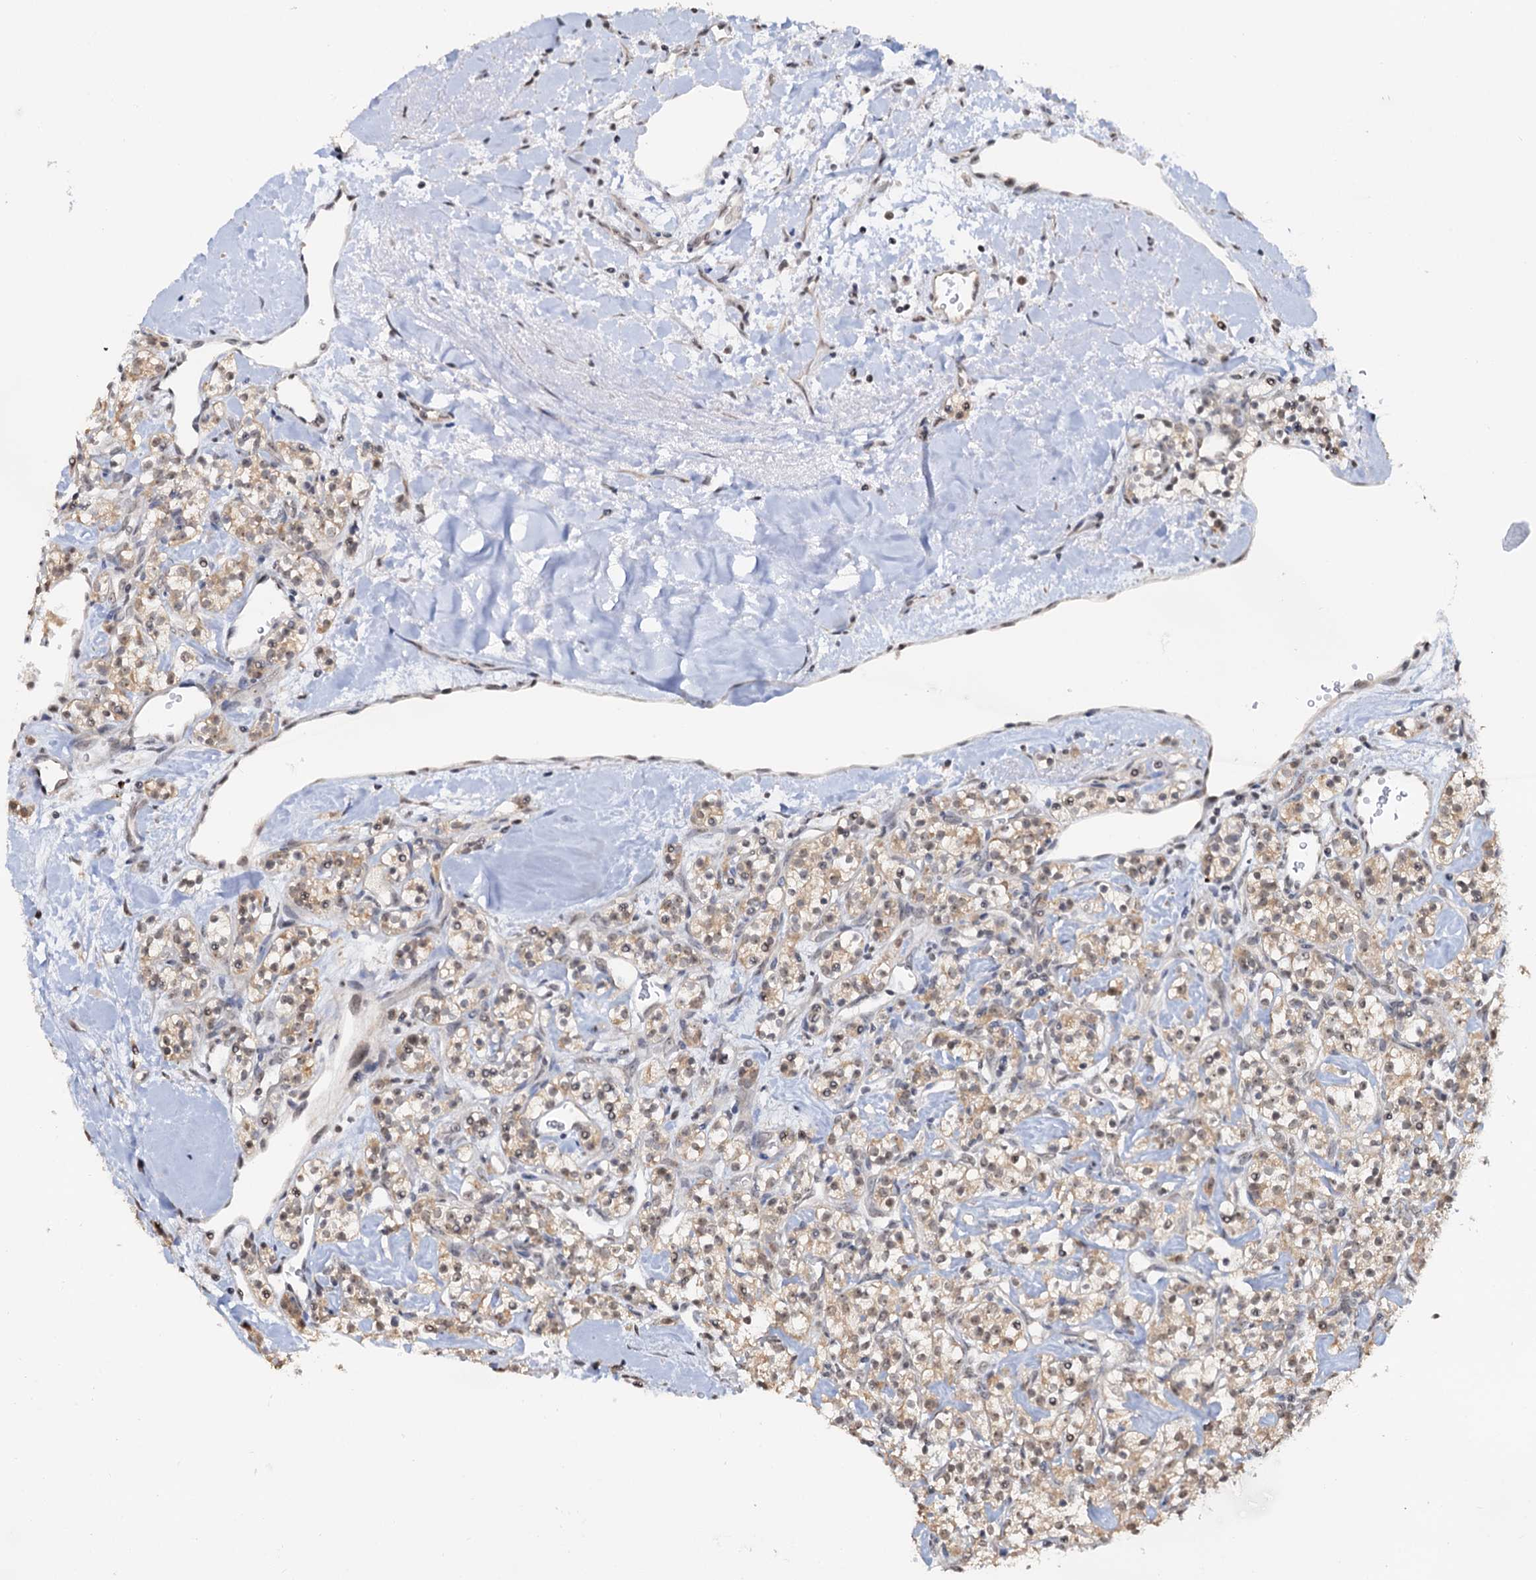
{"staining": {"intensity": "weak", "quantity": ">75%", "location": "cytoplasmic/membranous,nuclear"}, "tissue": "renal cancer", "cell_type": "Tumor cells", "image_type": "cancer", "snomed": [{"axis": "morphology", "description": "Adenocarcinoma, NOS"}, {"axis": "topography", "description": "Kidney"}], "caption": "Tumor cells exhibit weak cytoplasmic/membranous and nuclear expression in approximately >75% of cells in renal cancer.", "gene": "NAT10", "patient": {"sex": "male", "age": 77}}